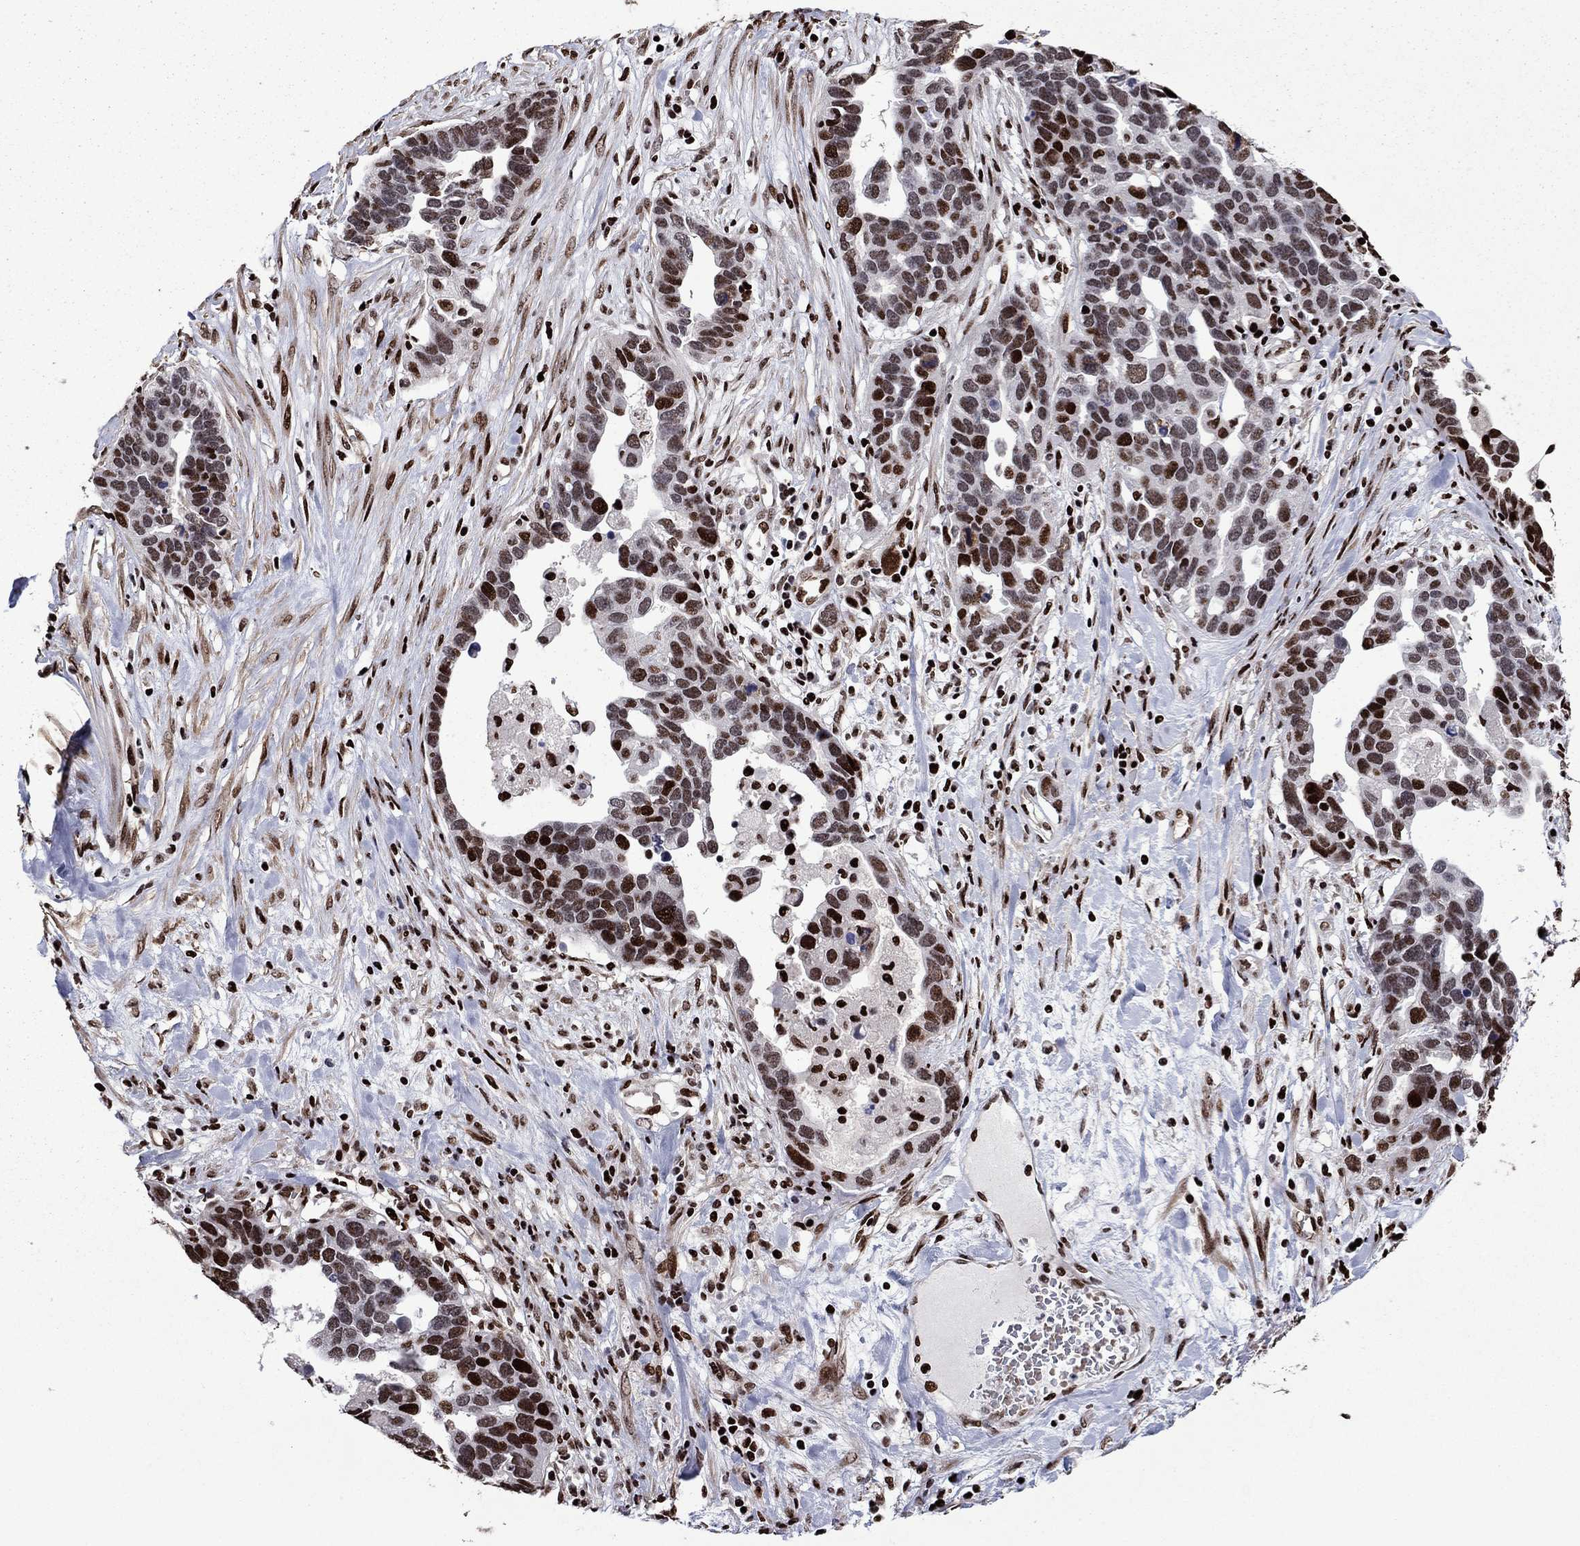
{"staining": {"intensity": "strong", "quantity": "<25%", "location": "nuclear"}, "tissue": "ovarian cancer", "cell_type": "Tumor cells", "image_type": "cancer", "snomed": [{"axis": "morphology", "description": "Cystadenocarcinoma, serous, NOS"}, {"axis": "topography", "description": "Ovary"}], "caption": "Serous cystadenocarcinoma (ovarian) stained with a brown dye shows strong nuclear positive expression in about <25% of tumor cells.", "gene": "LIMK1", "patient": {"sex": "female", "age": 54}}